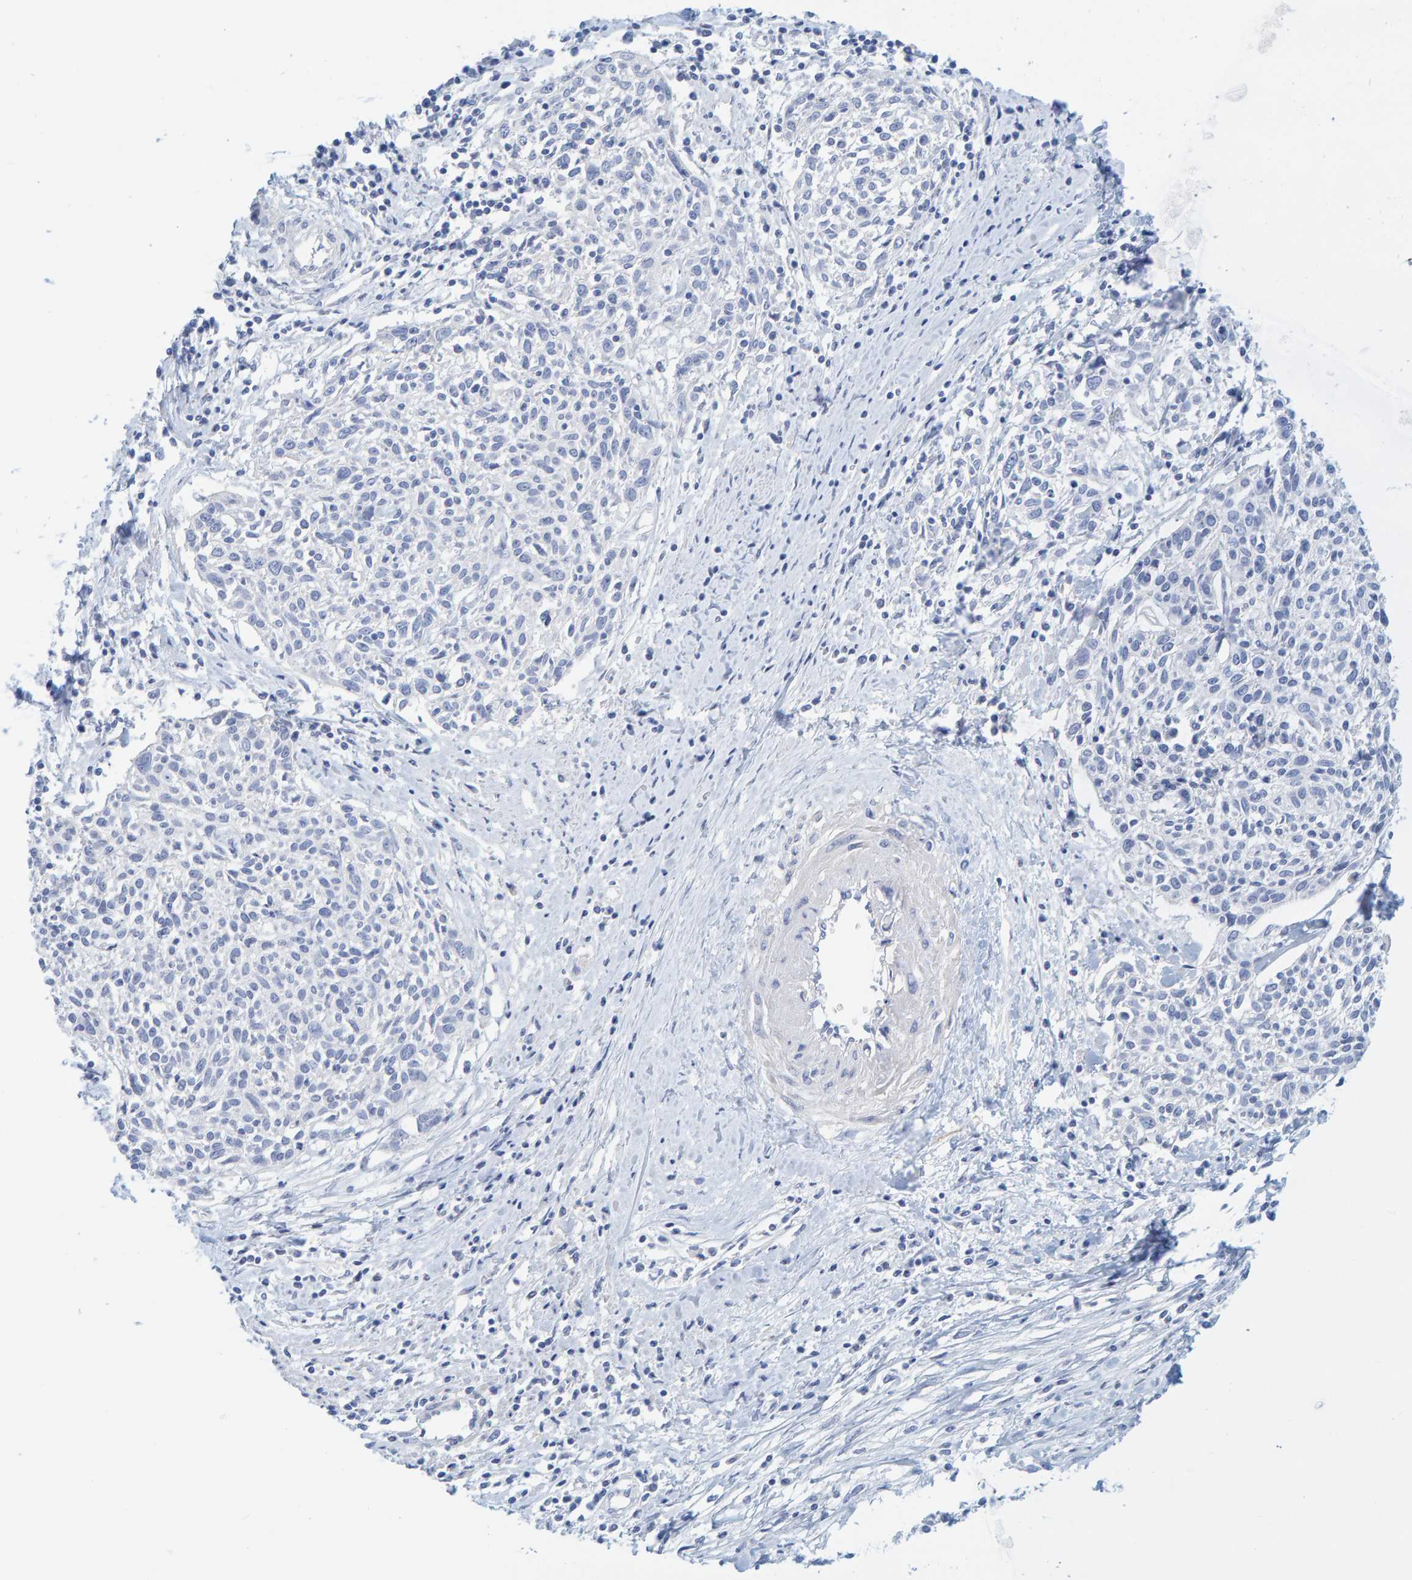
{"staining": {"intensity": "negative", "quantity": "none", "location": "none"}, "tissue": "cervical cancer", "cell_type": "Tumor cells", "image_type": "cancer", "snomed": [{"axis": "morphology", "description": "Squamous cell carcinoma, NOS"}, {"axis": "topography", "description": "Cervix"}], "caption": "Tumor cells are negative for brown protein staining in cervical squamous cell carcinoma.", "gene": "KLHL11", "patient": {"sex": "female", "age": 51}}